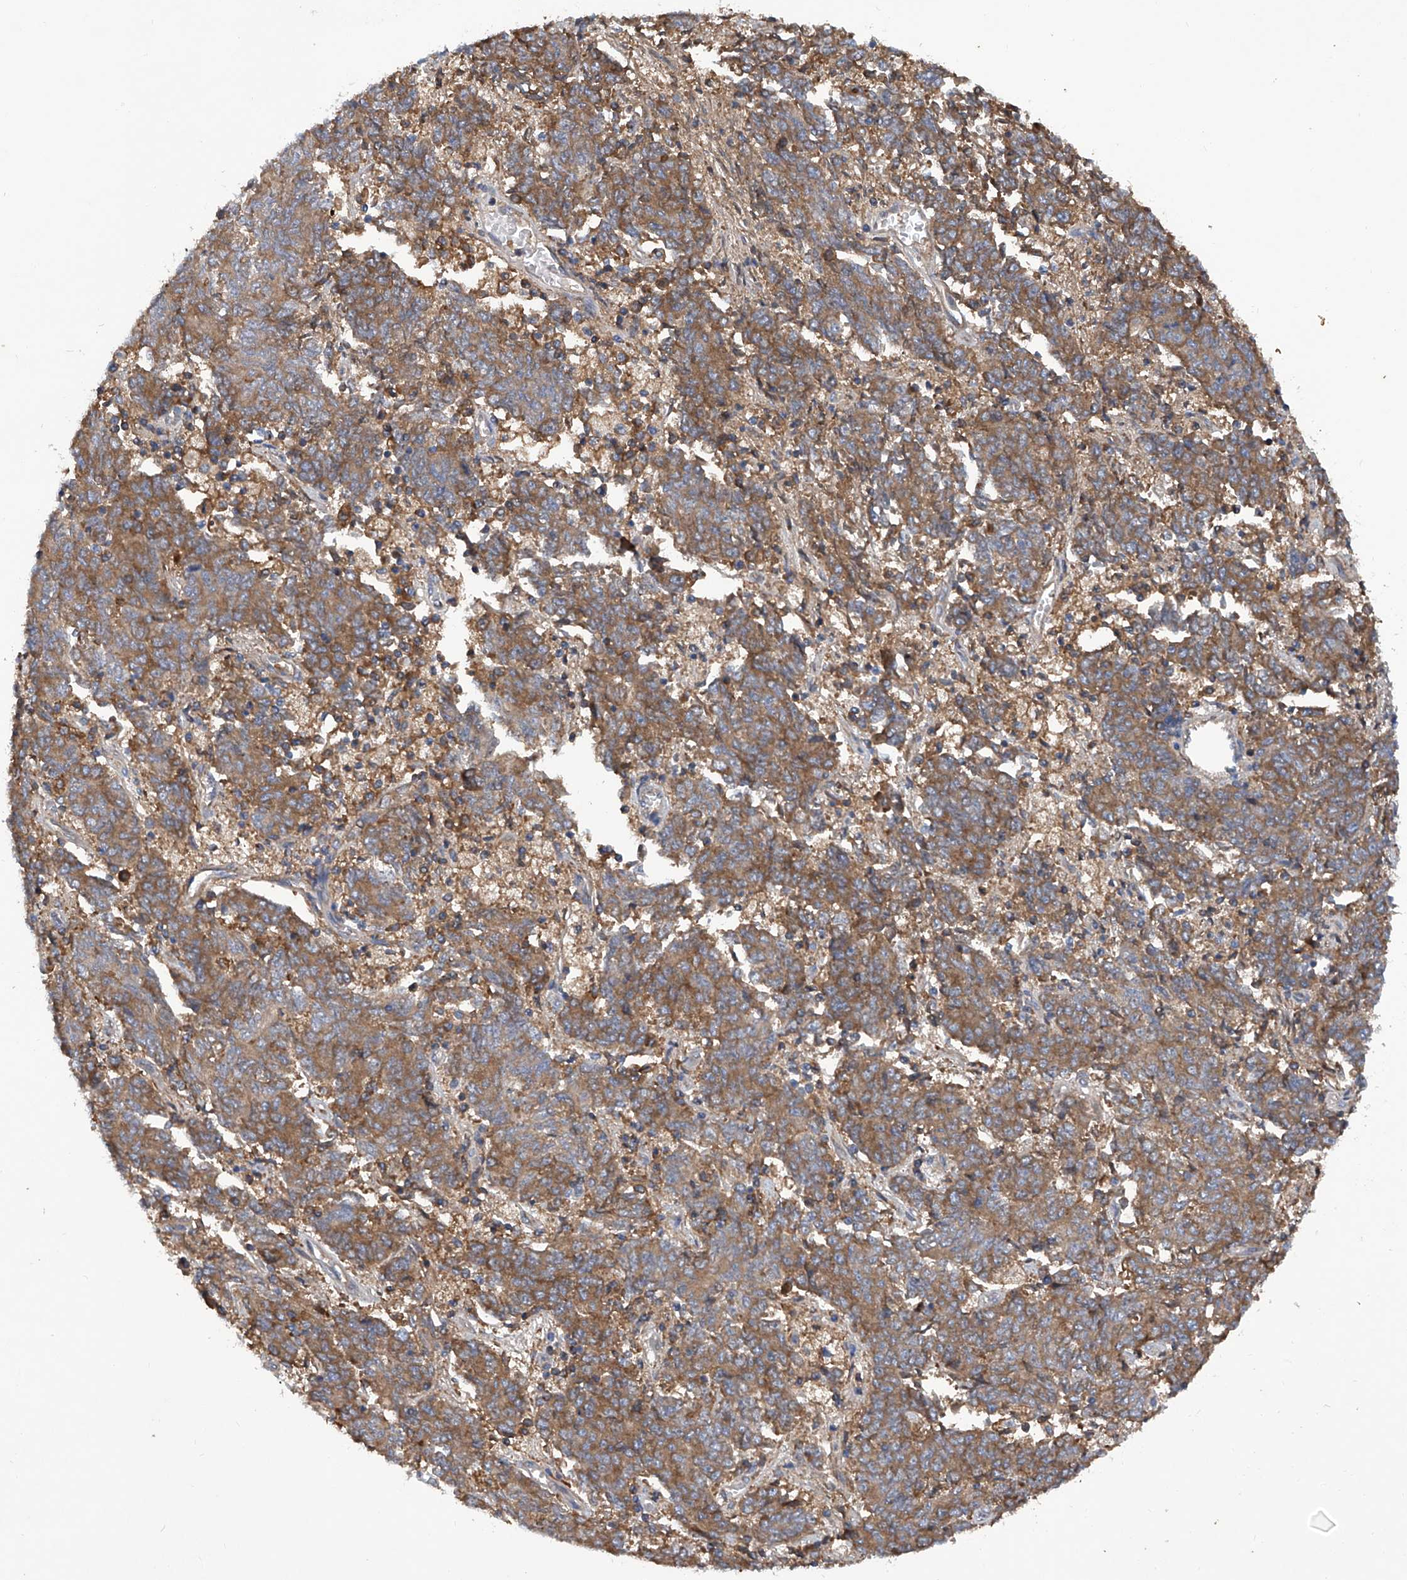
{"staining": {"intensity": "moderate", "quantity": "25%-75%", "location": "cytoplasmic/membranous"}, "tissue": "endometrial cancer", "cell_type": "Tumor cells", "image_type": "cancer", "snomed": [{"axis": "morphology", "description": "Adenocarcinoma, NOS"}, {"axis": "topography", "description": "Endometrium"}], "caption": "Immunohistochemistry micrograph of human endometrial cancer stained for a protein (brown), which exhibits medium levels of moderate cytoplasmic/membranous expression in about 25%-75% of tumor cells.", "gene": "ASCC3", "patient": {"sex": "female", "age": 80}}